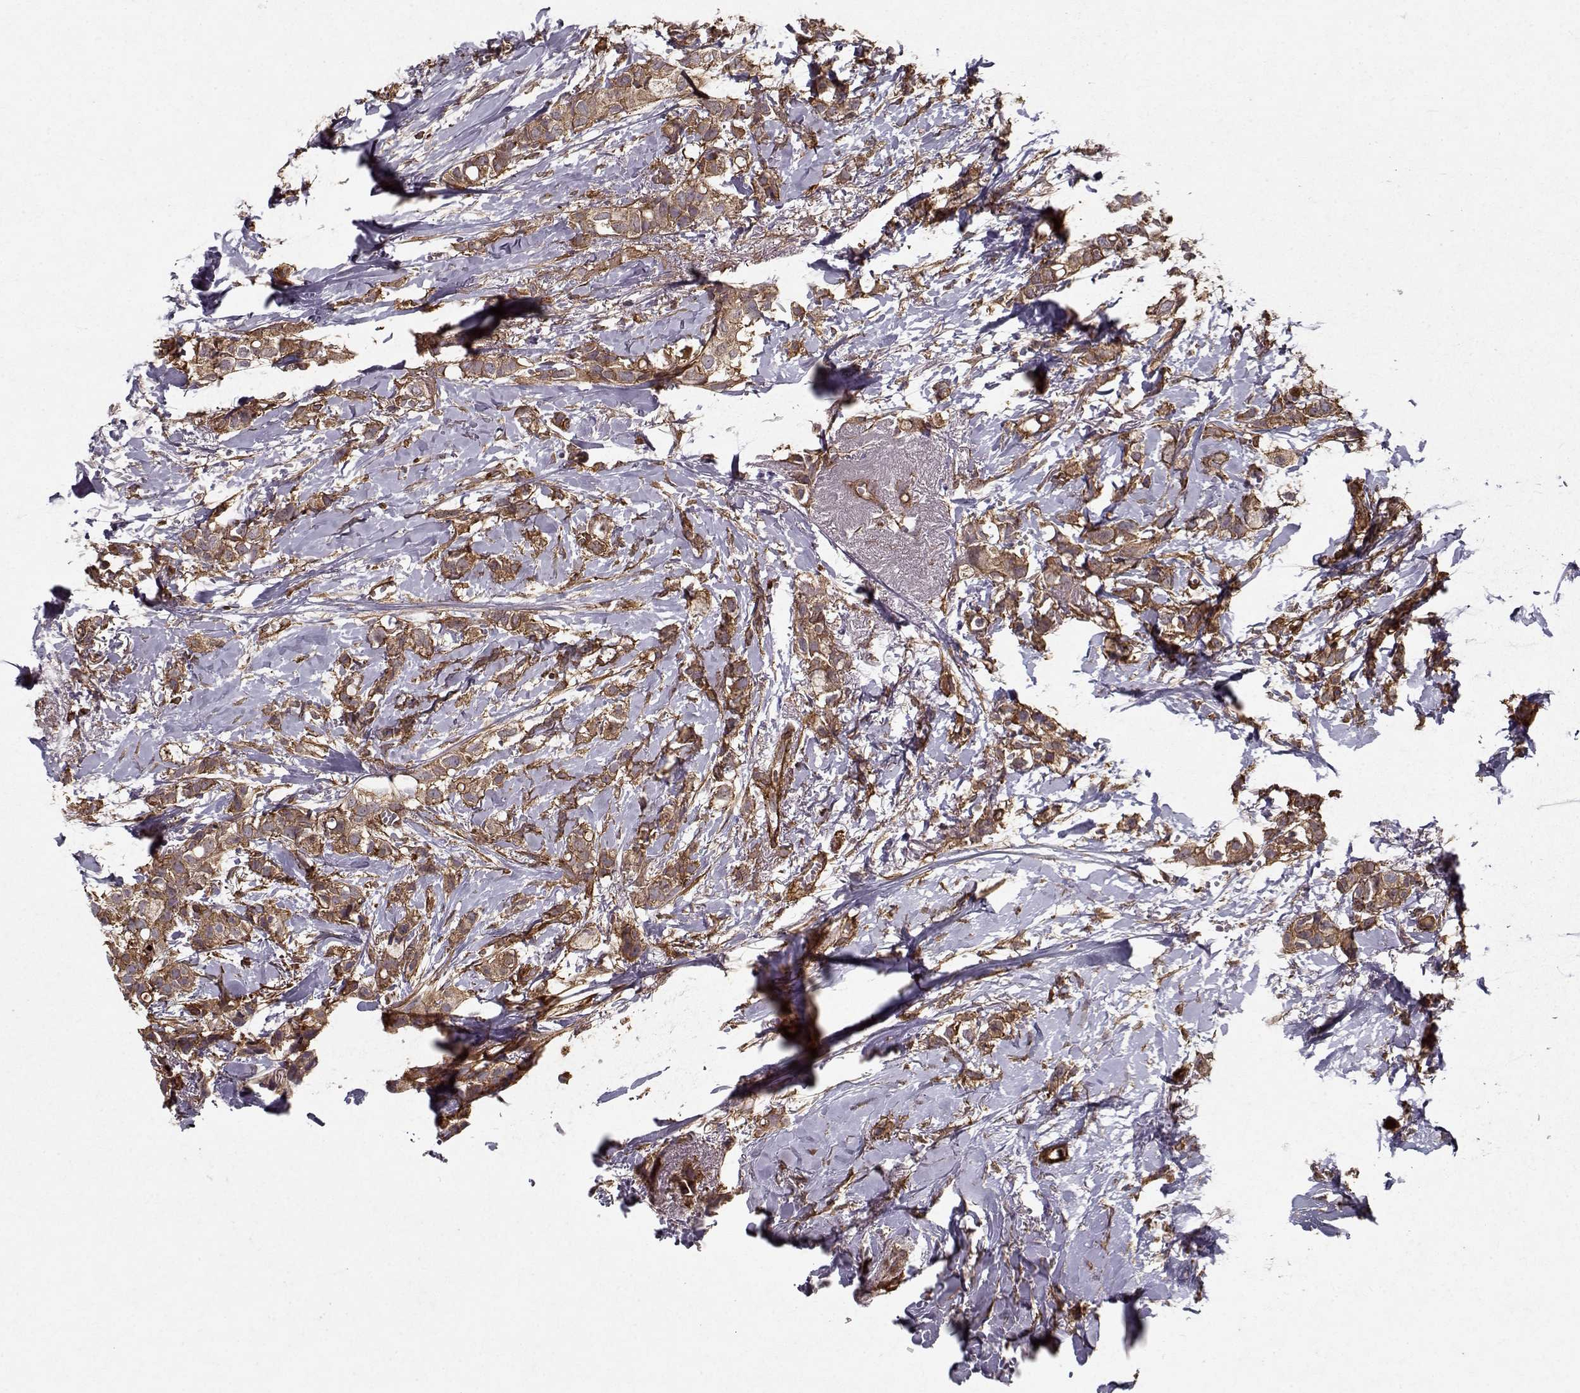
{"staining": {"intensity": "moderate", "quantity": ">75%", "location": "cytoplasmic/membranous"}, "tissue": "breast cancer", "cell_type": "Tumor cells", "image_type": "cancer", "snomed": [{"axis": "morphology", "description": "Duct carcinoma"}, {"axis": "topography", "description": "Breast"}], "caption": "This is a micrograph of immunohistochemistry staining of infiltrating ductal carcinoma (breast), which shows moderate positivity in the cytoplasmic/membranous of tumor cells.", "gene": "PPP1R12A", "patient": {"sex": "female", "age": 85}}